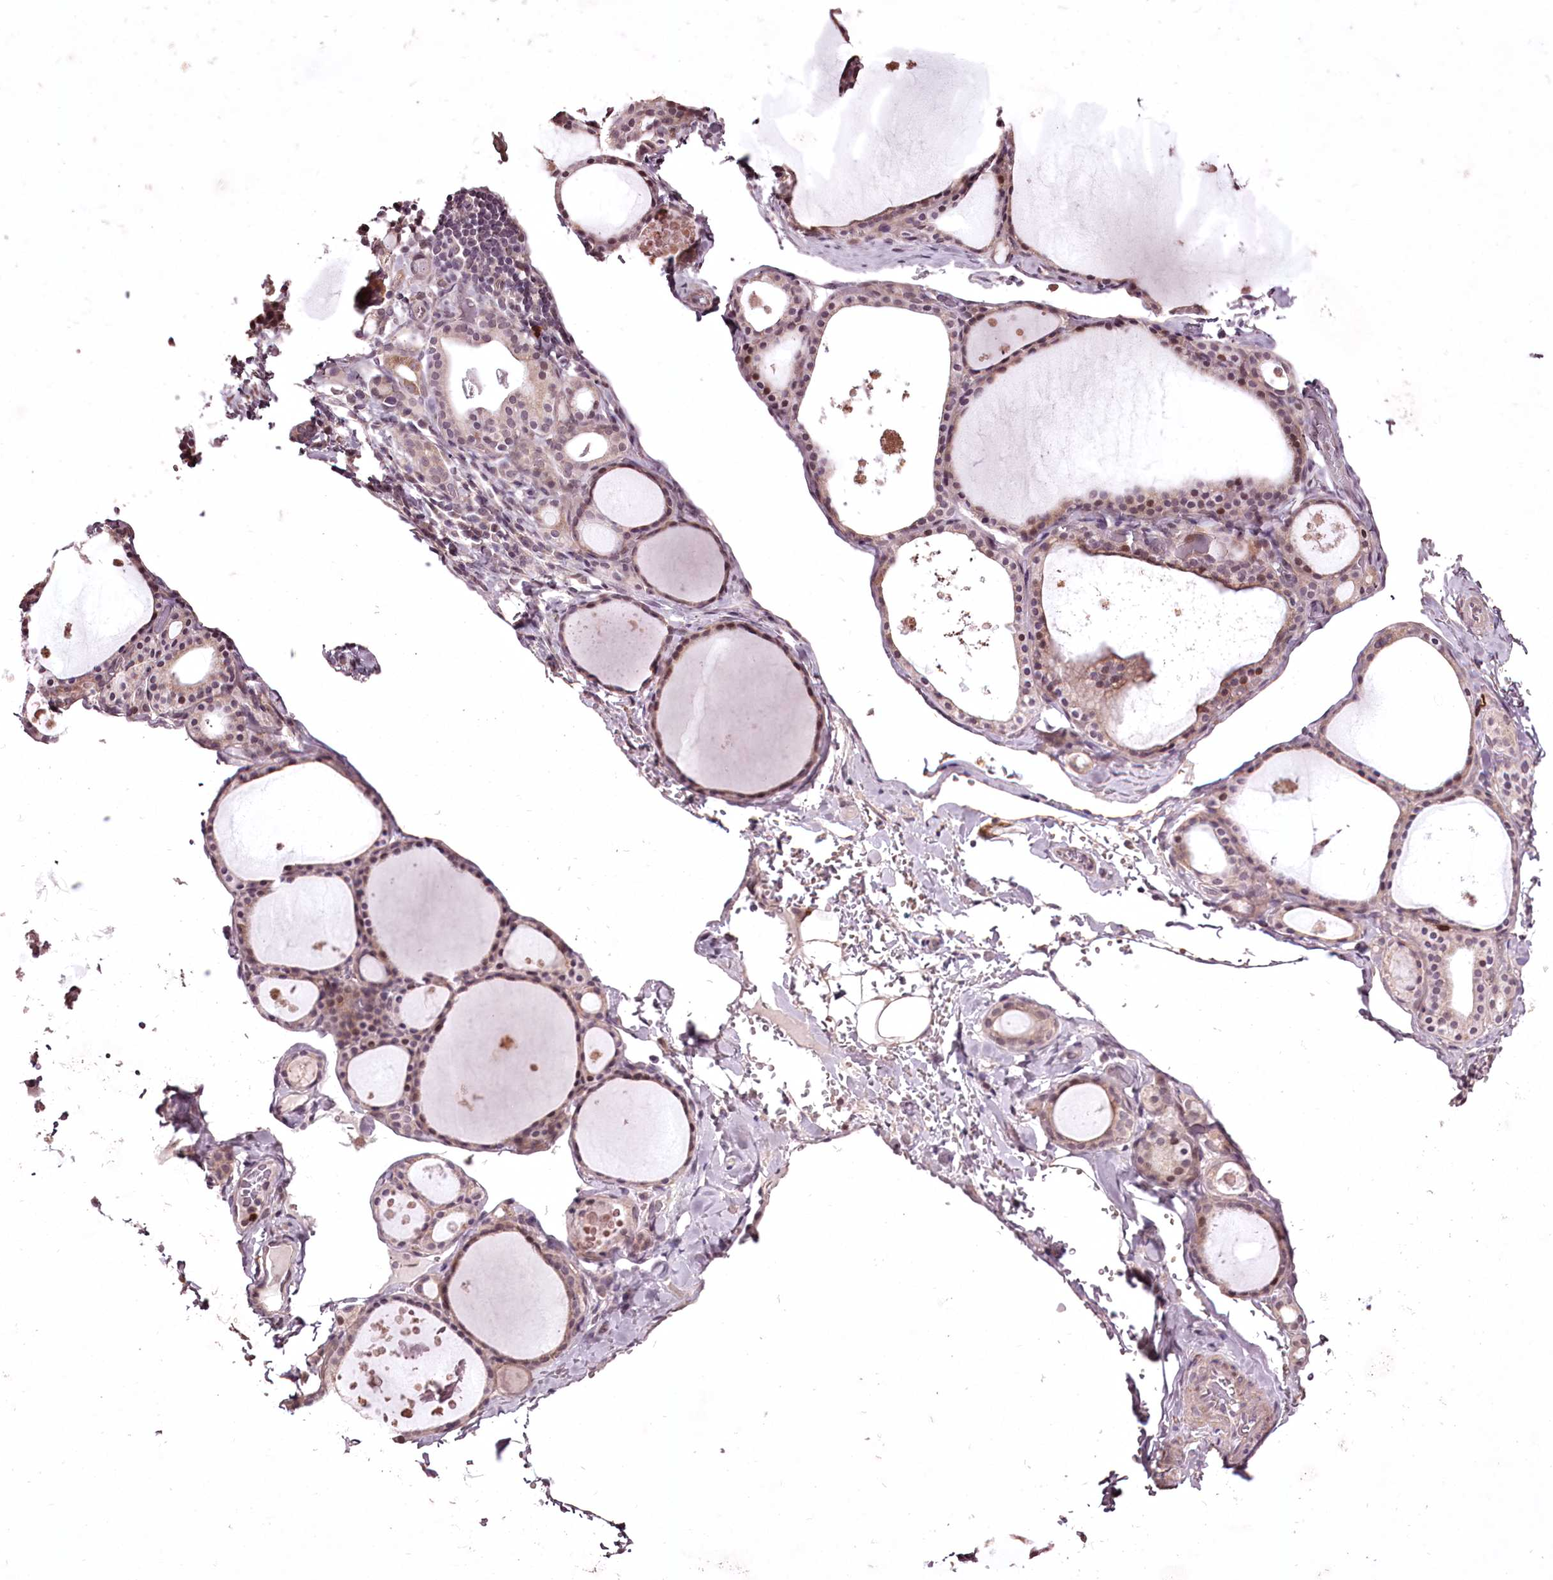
{"staining": {"intensity": "weak", "quantity": "25%-75%", "location": "nuclear"}, "tissue": "thyroid gland", "cell_type": "Glandular cells", "image_type": "normal", "snomed": [{"axis": "morphology", "description": "Normal tissue, NOS"}, {"axis": "topography", "description": "Thyroid gland"}], "caption": "Weak nuclear expression for a protein is appreciated in approximately 25%-75% of glandular cells of normal thyroid gland using IHC.", "gene": "ADRA1D", "patient": {"sex": "male", "age": 56}}